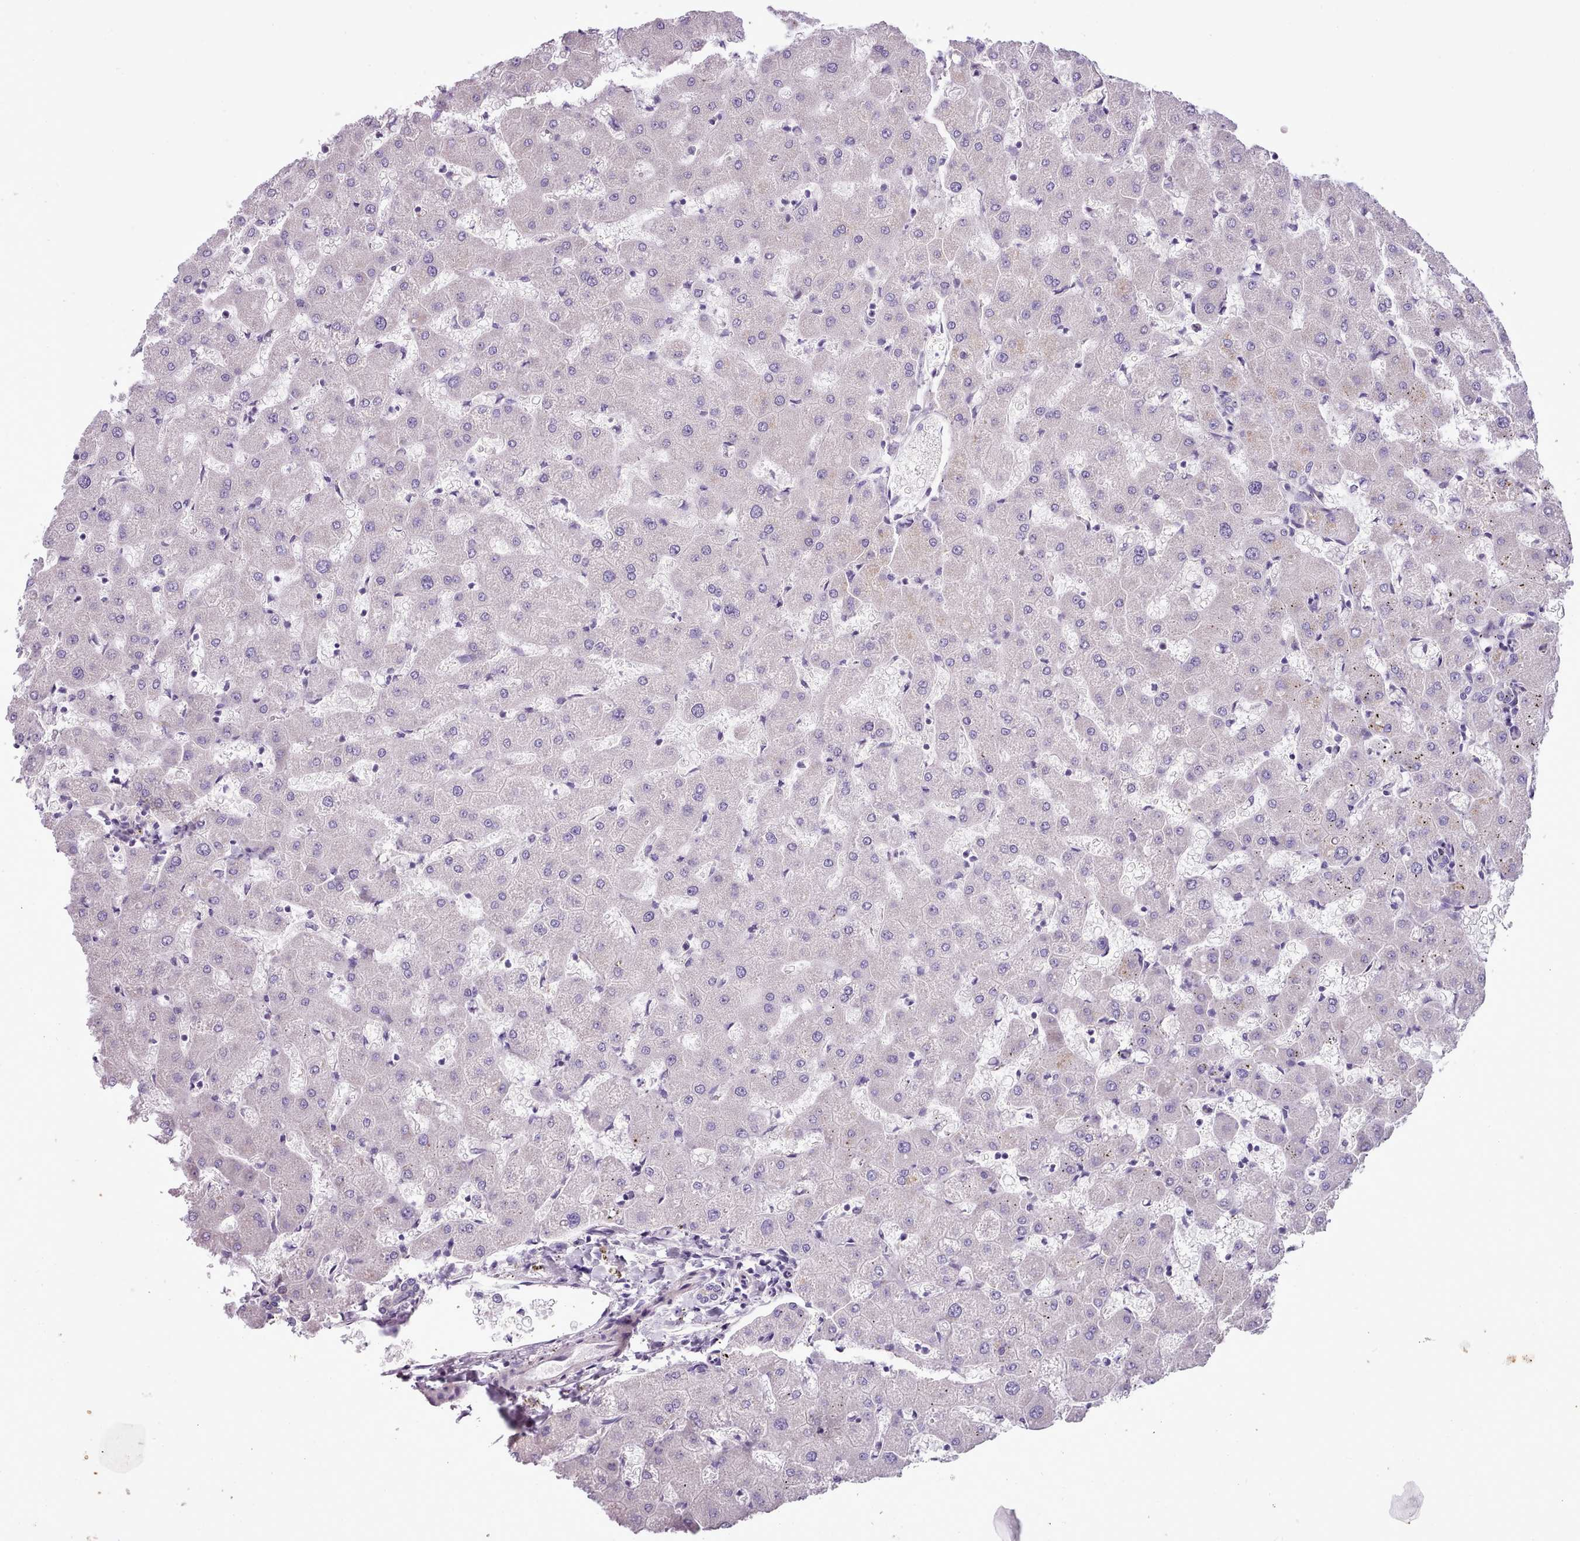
{"staining": {"intensity": "negative", "quantity": "none", "location": "none"}, "tissue": "liver", "cell_type": "Cholangiocytes", "image_type": "normal", "snomed": [{"axis": "morphology", "description": "Normal tissue, NOS"}, {"axis": "topography", "description": "Liver"}], "caption": "High power microscopy photomicrograph of an immunohistochemistry histopathology image of normal liver, revealing no significant staining in cholangiocytes.", "gene": "SETX", "patient": {"sex": "female", "age": 63}}